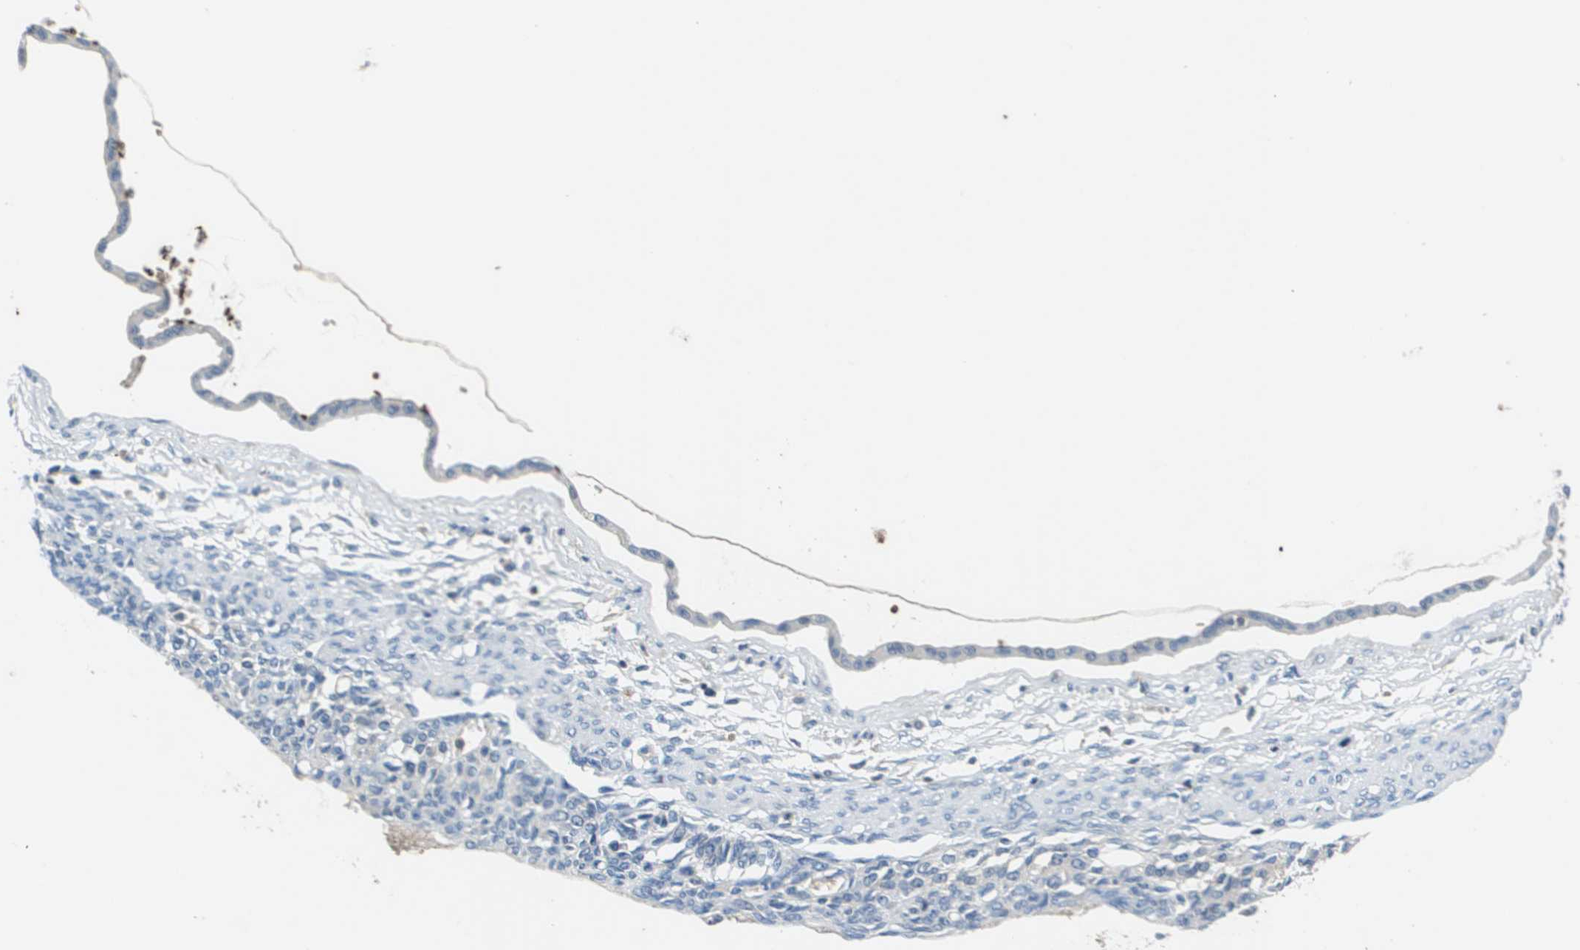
{"staining": {"intensity": "negative", "quantity": "none", "location": "none"}, "tissue": "ovarian cancer", "cell_type": "Tumor cells", "image_type": "cancer", "snomed": [{"axis": "morphology", "description": "Cystadenocarcinoma, mucinous, NOS"}, {"axis": "topography", "description": "Ovary"}], "caption": "This is an IHC histopathology image of ovarian cancer (mucinous cystadenocarcinoma). There is no staining in tumor cells.", "gene": "KCNQ5", "patient": {"sex": "female", "age": 73}}